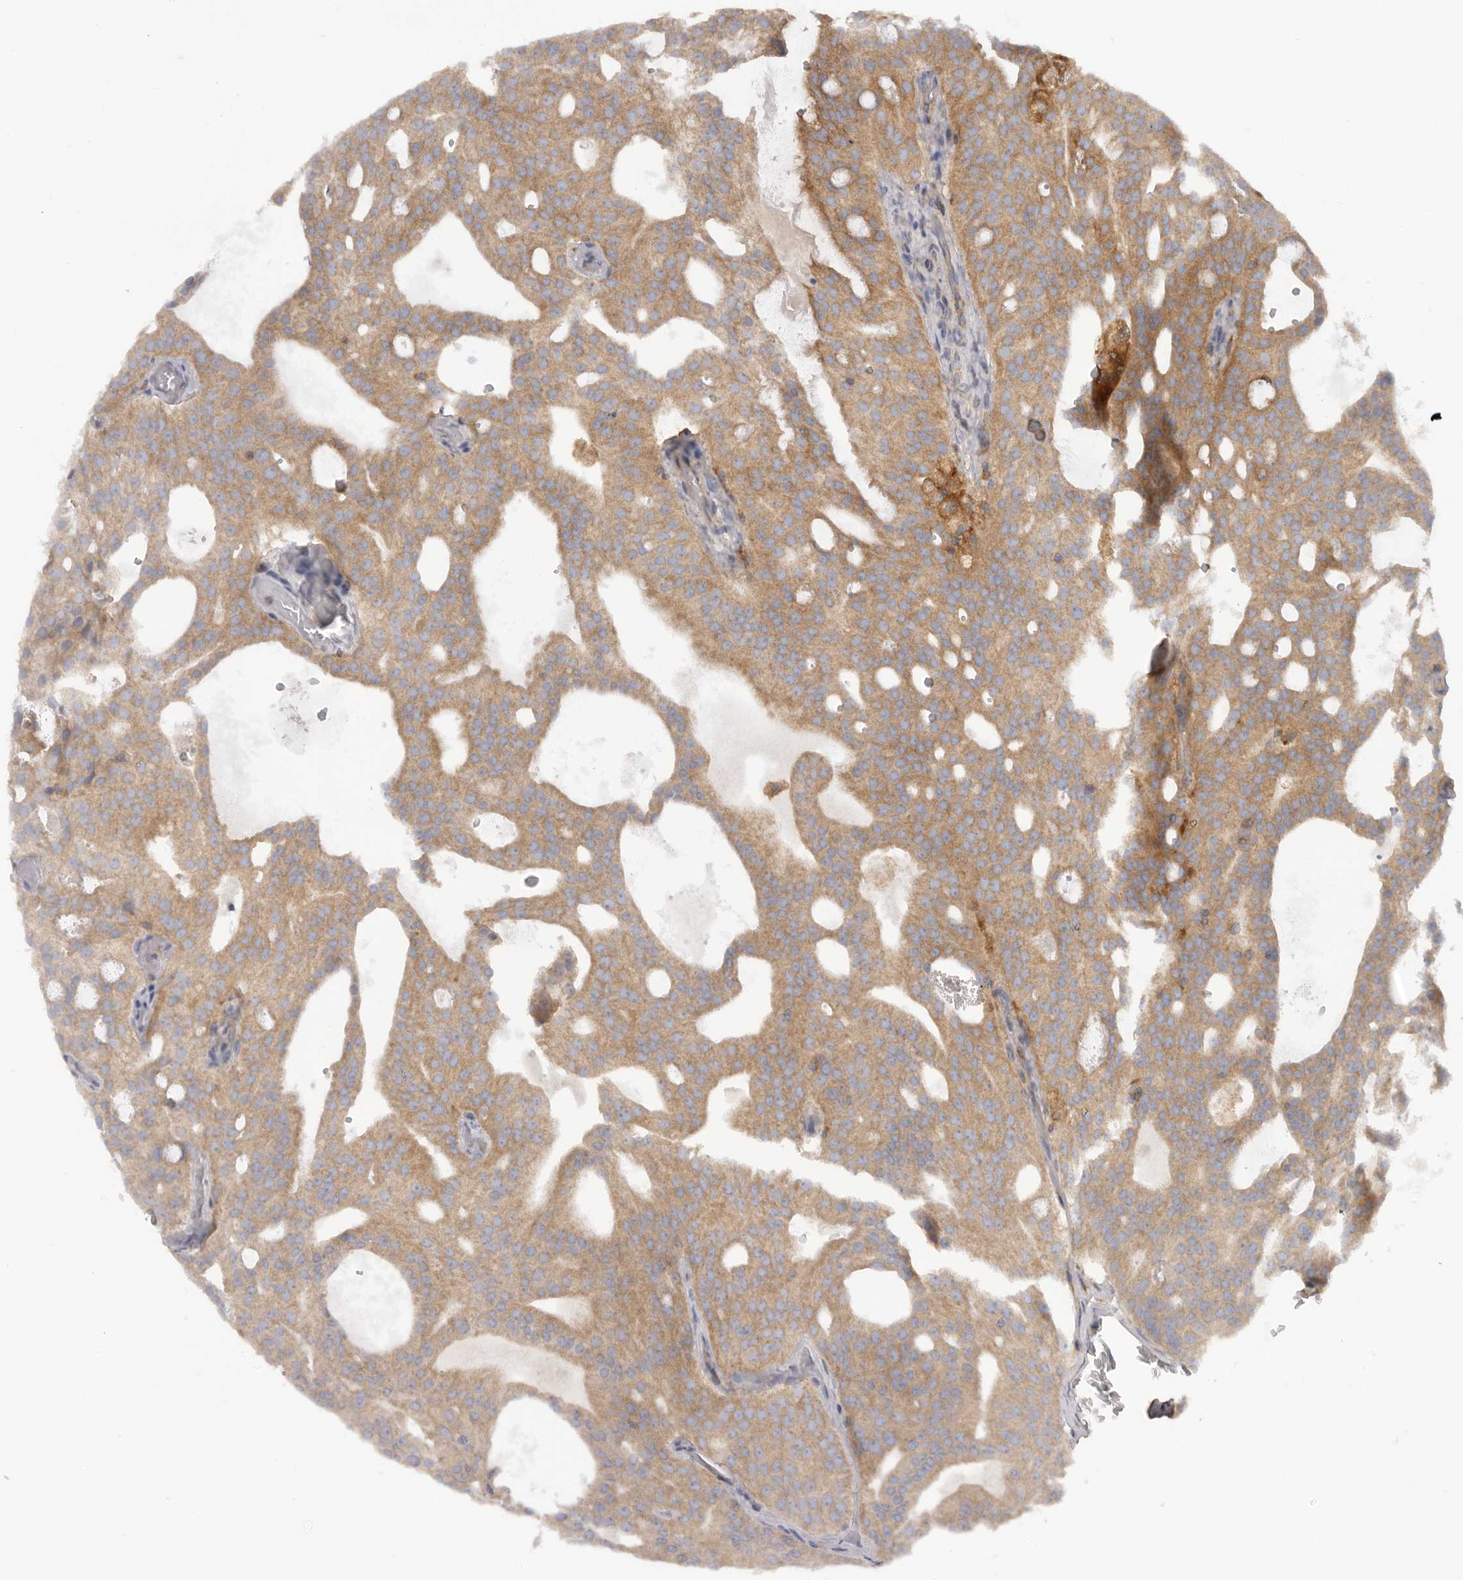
{"staining": {"intensity": "moderate", "quantity": ">75%", "location": "cytoplasmic/membranous"}, "tissue": "prostate cancer", "cell_type": "Tumor cells", "image_type": "cancer", "snomed": [{"axis": "morphology", "description": "Adenocarcinoma, Medium grade"}, {"axis": "topography", "description": "Prostate"}], "caption": "A medium amount of moderate cytoplasmic/membranous staining is seen in approximately >75% of tumor cells in prostate cancer (medium-grade adenocarcinoma) tissue.", "gene": "PPP1R42", "patient": {"sex": "male", "age": 88}}